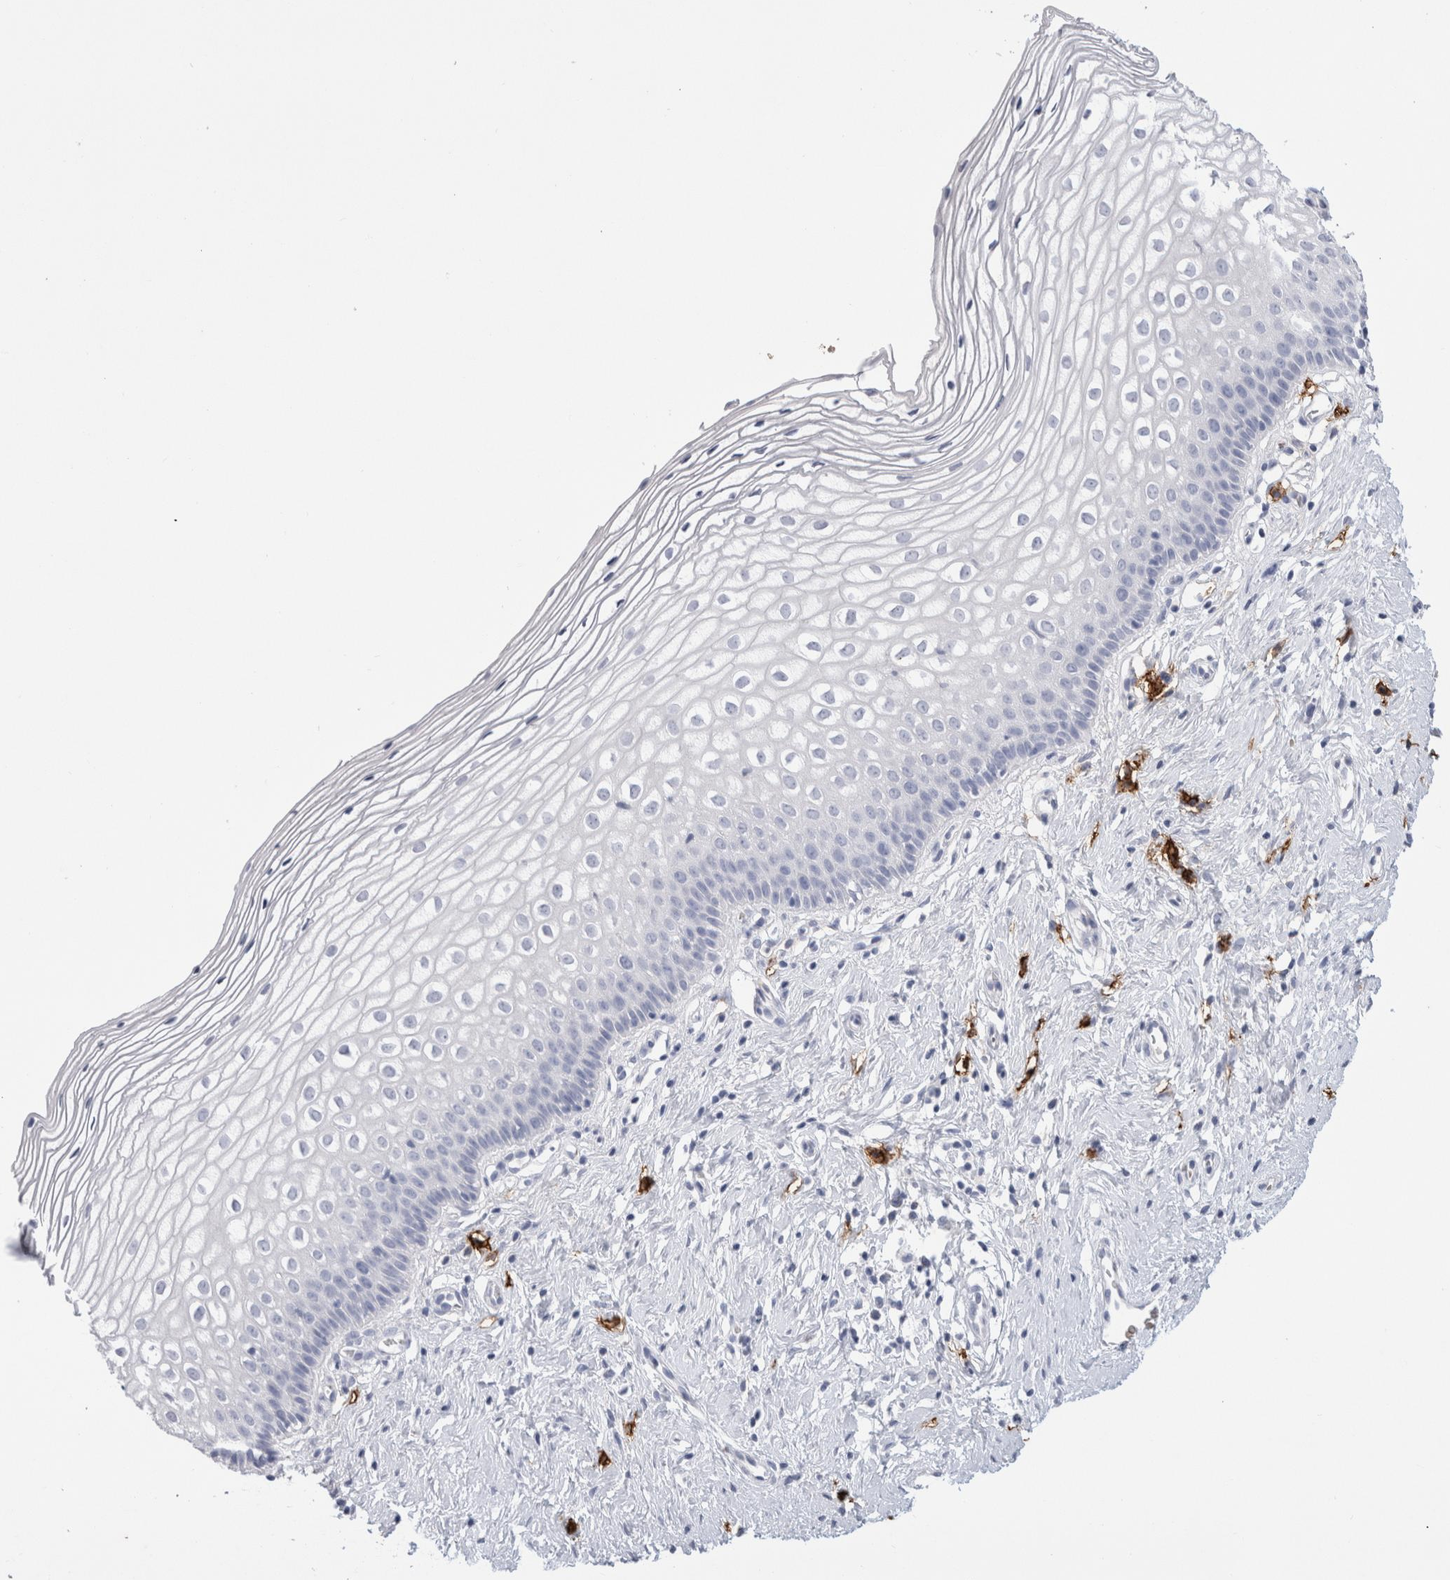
{"staining": {"intensity": "negative", "quantity": "none", "location": "none"}, "tissue": "cervix", "cell_type": "Glandular cells", "image_type": "normal", "snomed": [{"axis": "morphology", "description": "Normal tissue, NOS"}, {"axis": "topography", "description": "Cervix"}], "caption": "Benign cervix was stained to show a protein in brown. There is no significant expression in glandular cells. (Stains: DAB immunohistochemistry (IHC) with hematoxylin counter stain, Microscopy: brightfield microscopy at high magnification).", "gene": "CD38", "patient": {"sex": "female", "age": 27}}